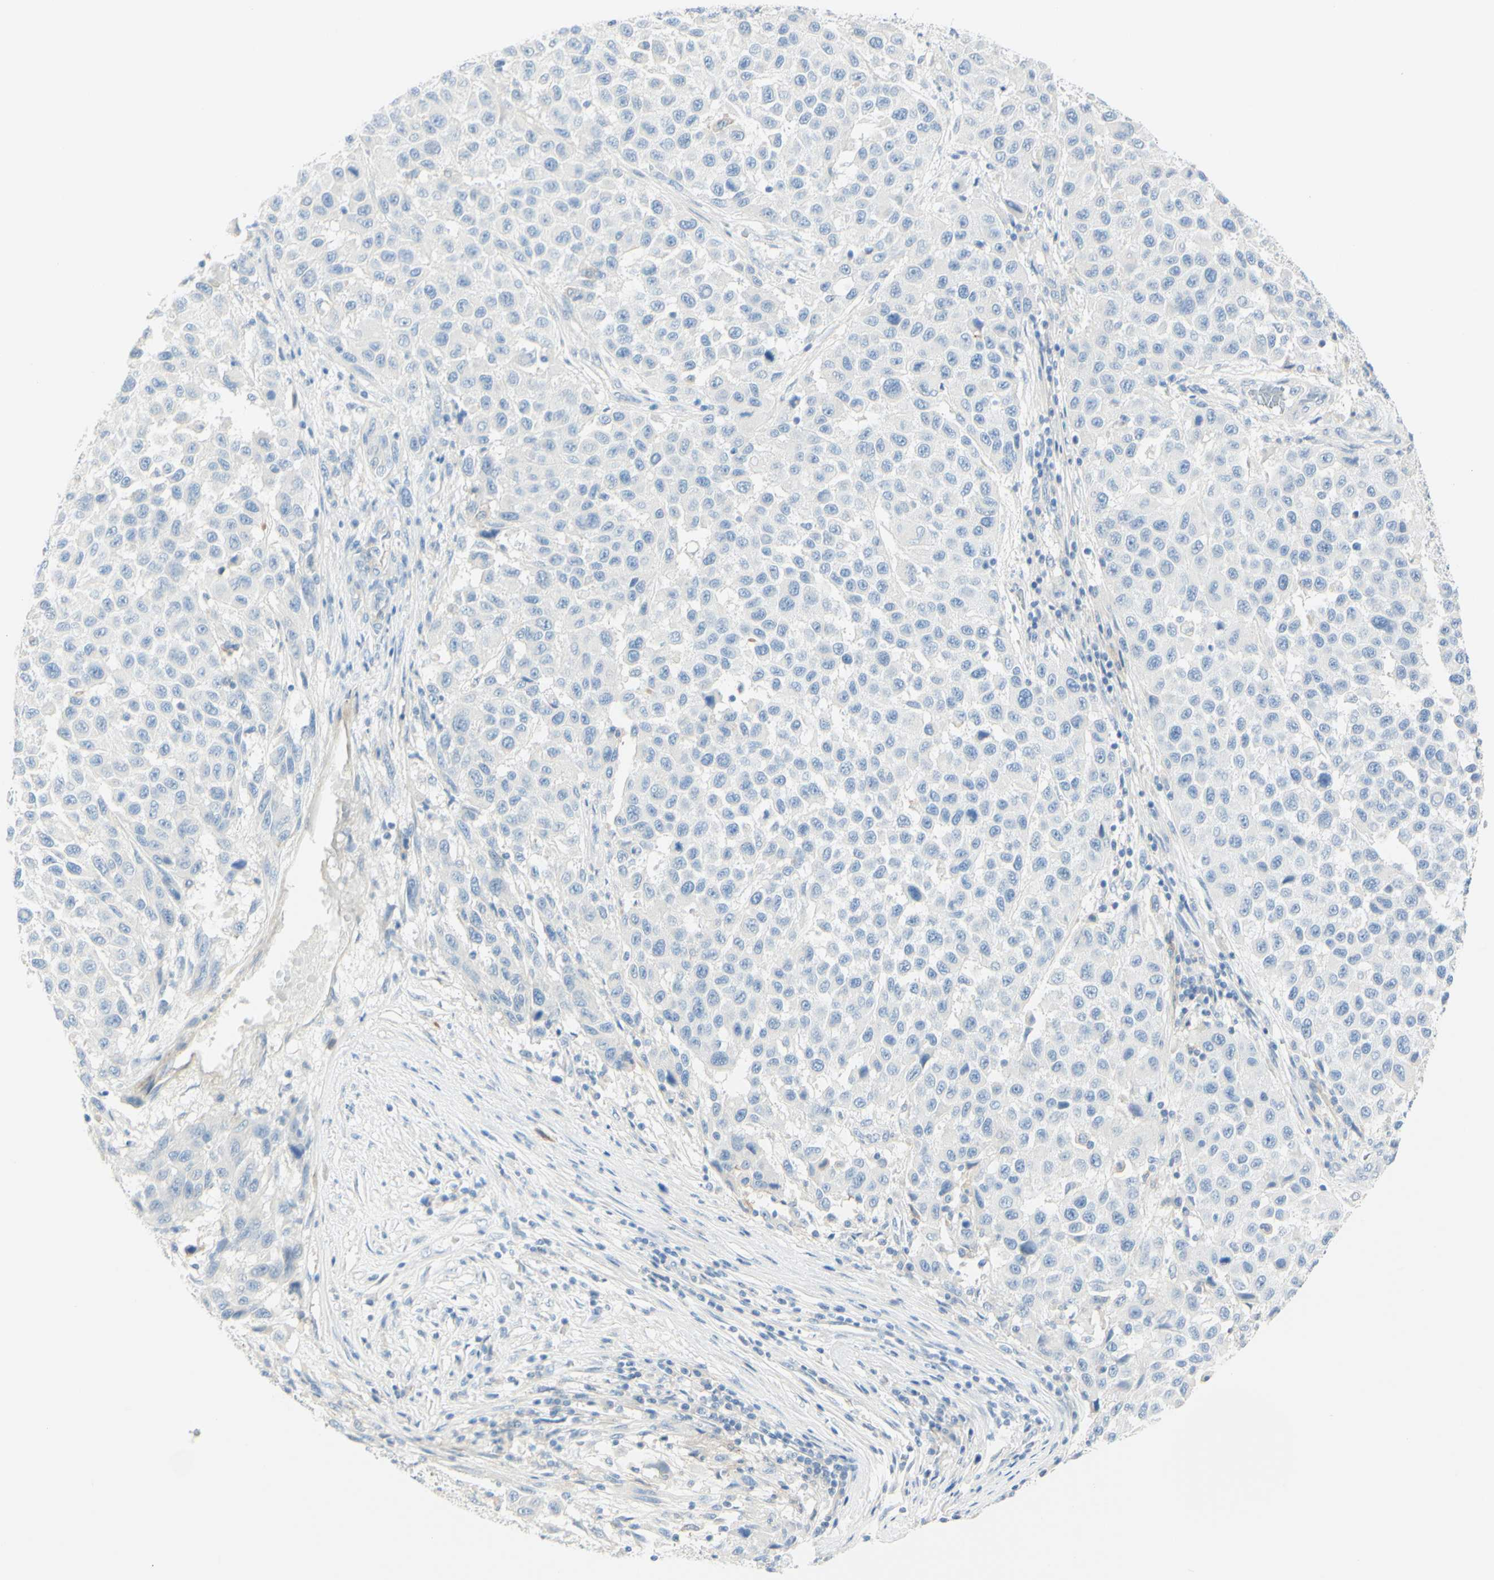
{"staining": {"intensity": "negative", "quantity": "none", "location": "none"}, "tissue": "melanoma", "cell_type": "Tumor cells", "image_type": "cancer", "snomed": [{"axis": "morphology", "description": "Malignant melanoma, Metastatic site"}, {"axis": "topography", "description": "Lymph node"}], "caption": "The immunohistochemistry (IHC) photomicrograph has no significant expression in tumor cells of melanoma tissue.", "gene": "ALCAM", "patient": {"sex": "male", "age": 61}}